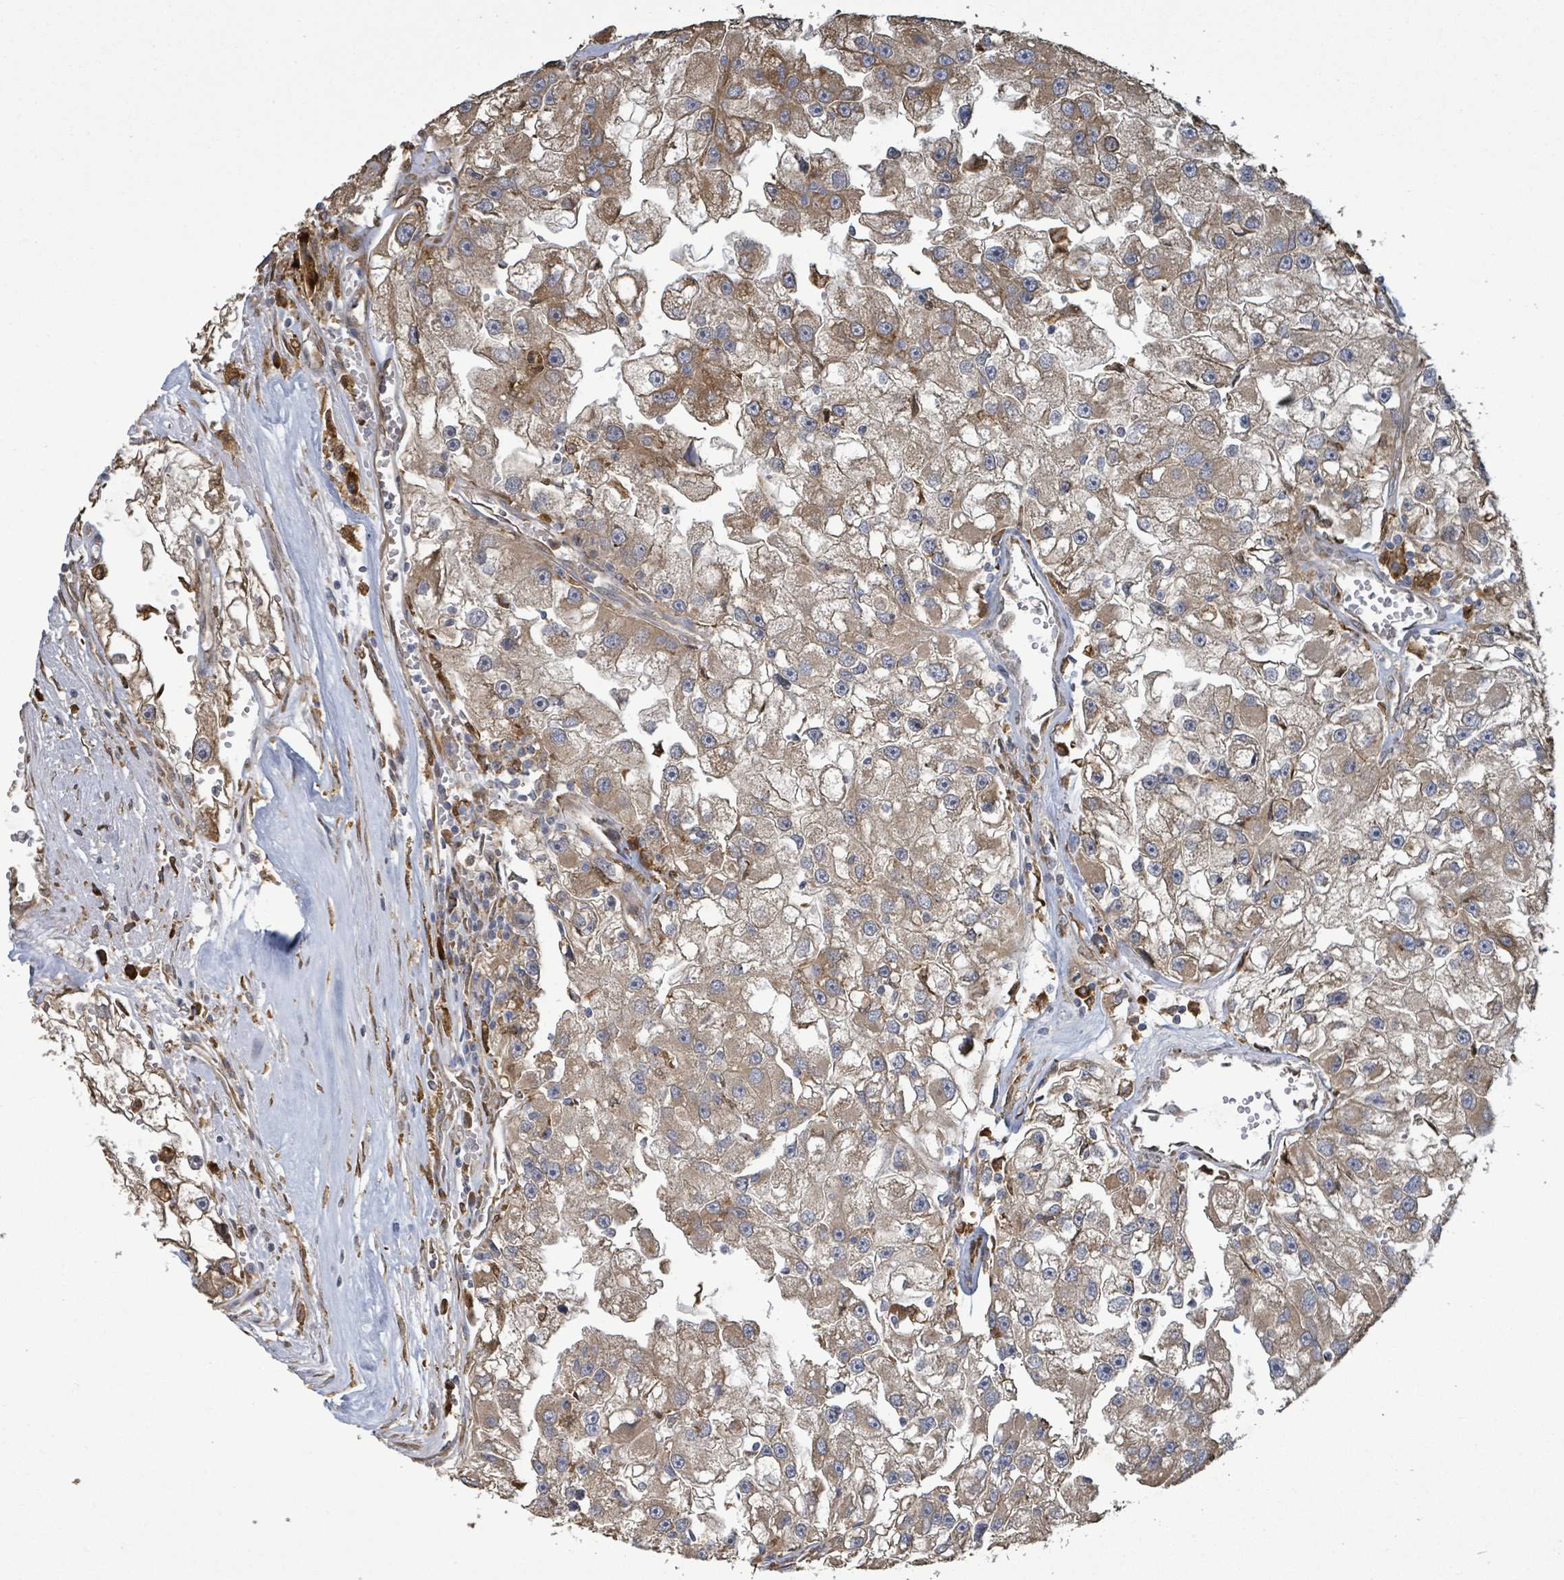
{"staining": {"intensity": "moderate", "quantity": ">75%", "location": "cytoplasmic/membranous"}, "tissue": "renal cancer", "cell_type": "Tumor cells", "image_type": "cancer", "snomed": [{"axis": "morphology", "description": "Adenocarcinoma, NOS"}, {"axis": "topography", "description": "Kidney"}], "caption": "A high-resolution image shows immunohistochemistry (IHC) staining of adenocarcinoma (renal), which displays moderate cytoplasmic/membranous staining in approximately >75% of tumor cells.", "gene": "ARPIN", "patient": {"sex": "male", "age": 63}}